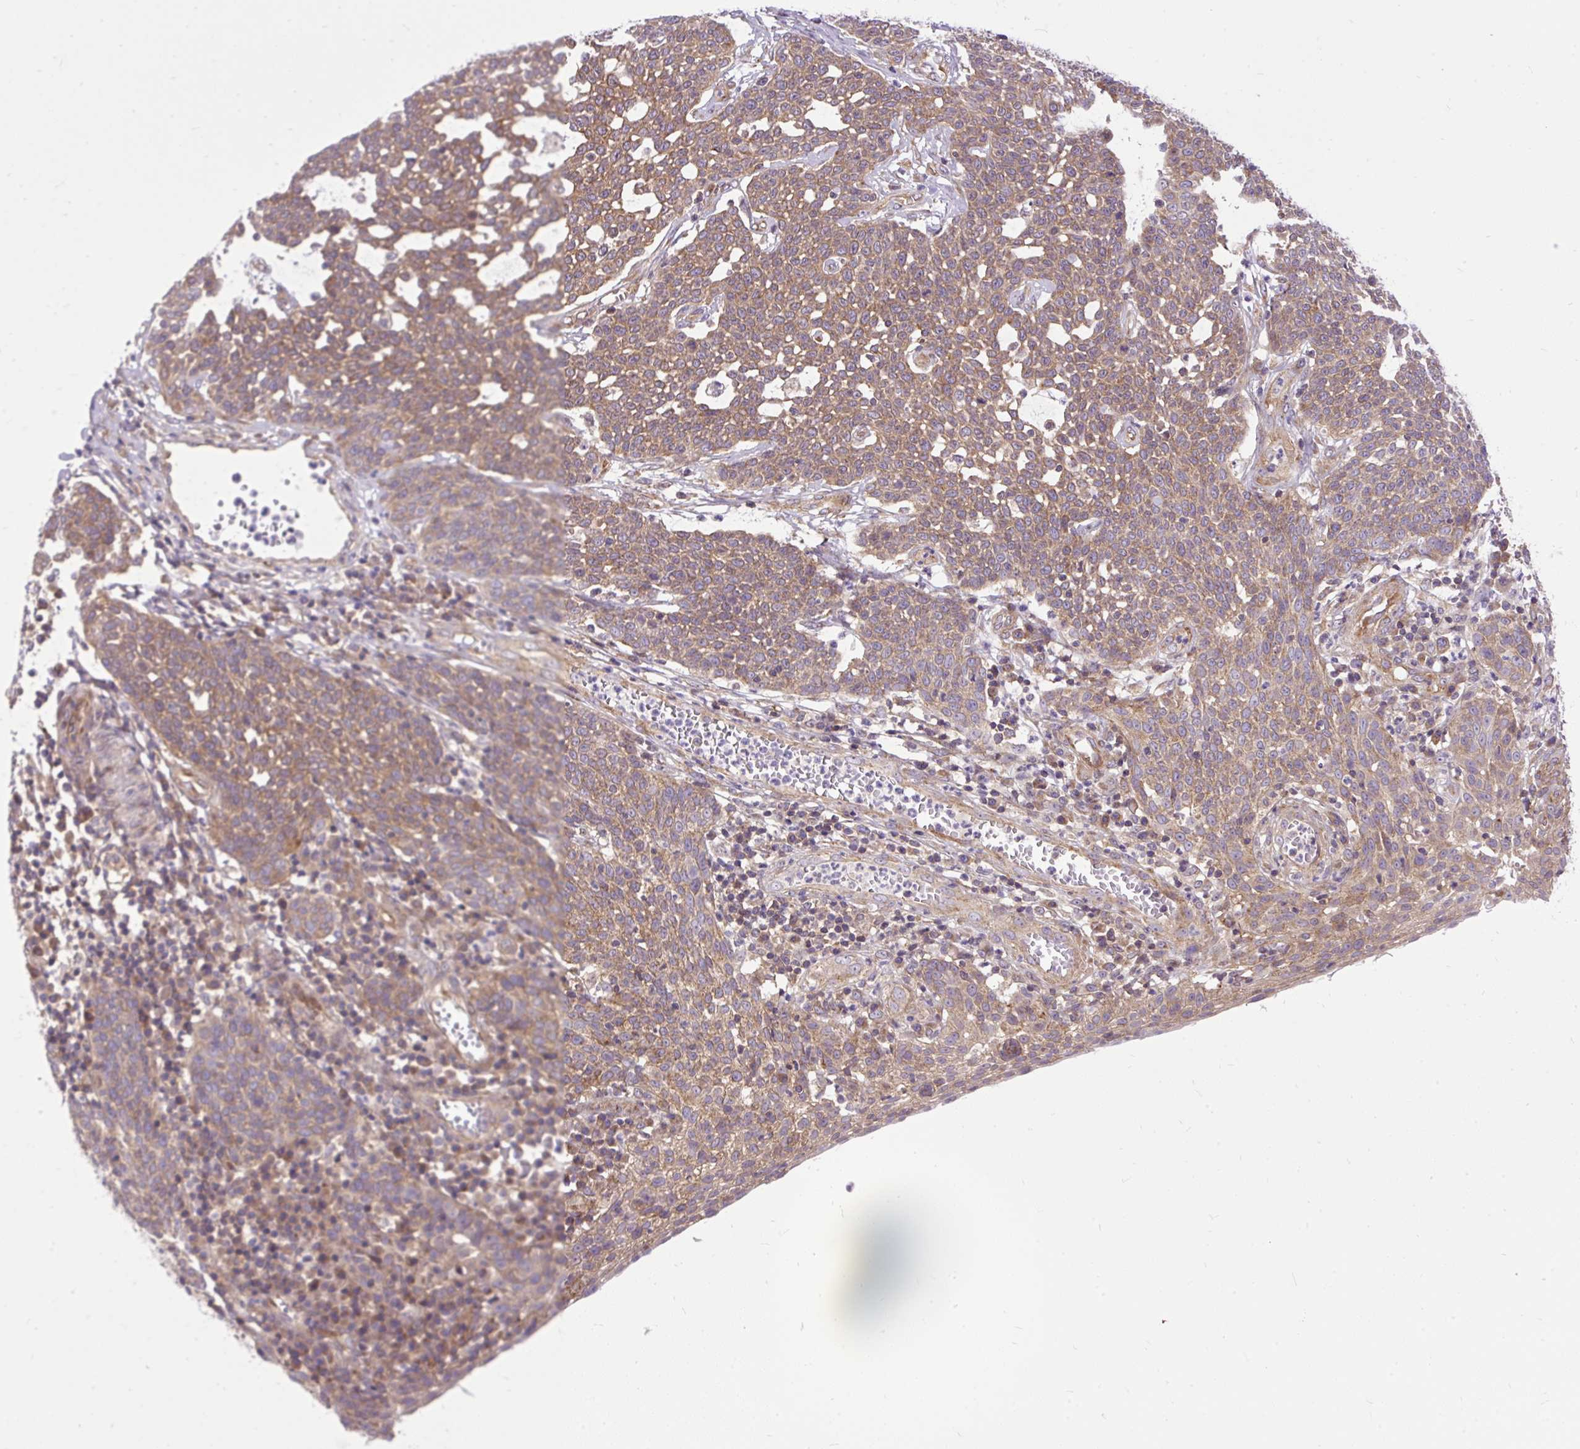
{"staining": {"intensity": "moderate", "quantity": ">75%", "location": "cytoplasmic/membranous"}, "tissue": "cervical cancer", "cell_type": "Tumor cells", "image_type": "cancer", "snomed": [{"axis": "morphology", "description": "Squamous cell carcinoma, NOS"}, {"axis": "topography", "description": "Cervix"}], "caption": "IHC staining of cervical cancer (squamous cell carcinoma), which exhibits medium levels of moderate cytoplasmic/membranous staining in approximately >75% of tumor cells indicating moderate cytoplasmic/membranous protein positivity. The staining was performed using DAB (brown) for protein detection and nuclei were counterstained in hematoxylin (blue).", "gene": "TRIM17", "patient": {"sex": "female", "age": 34}}